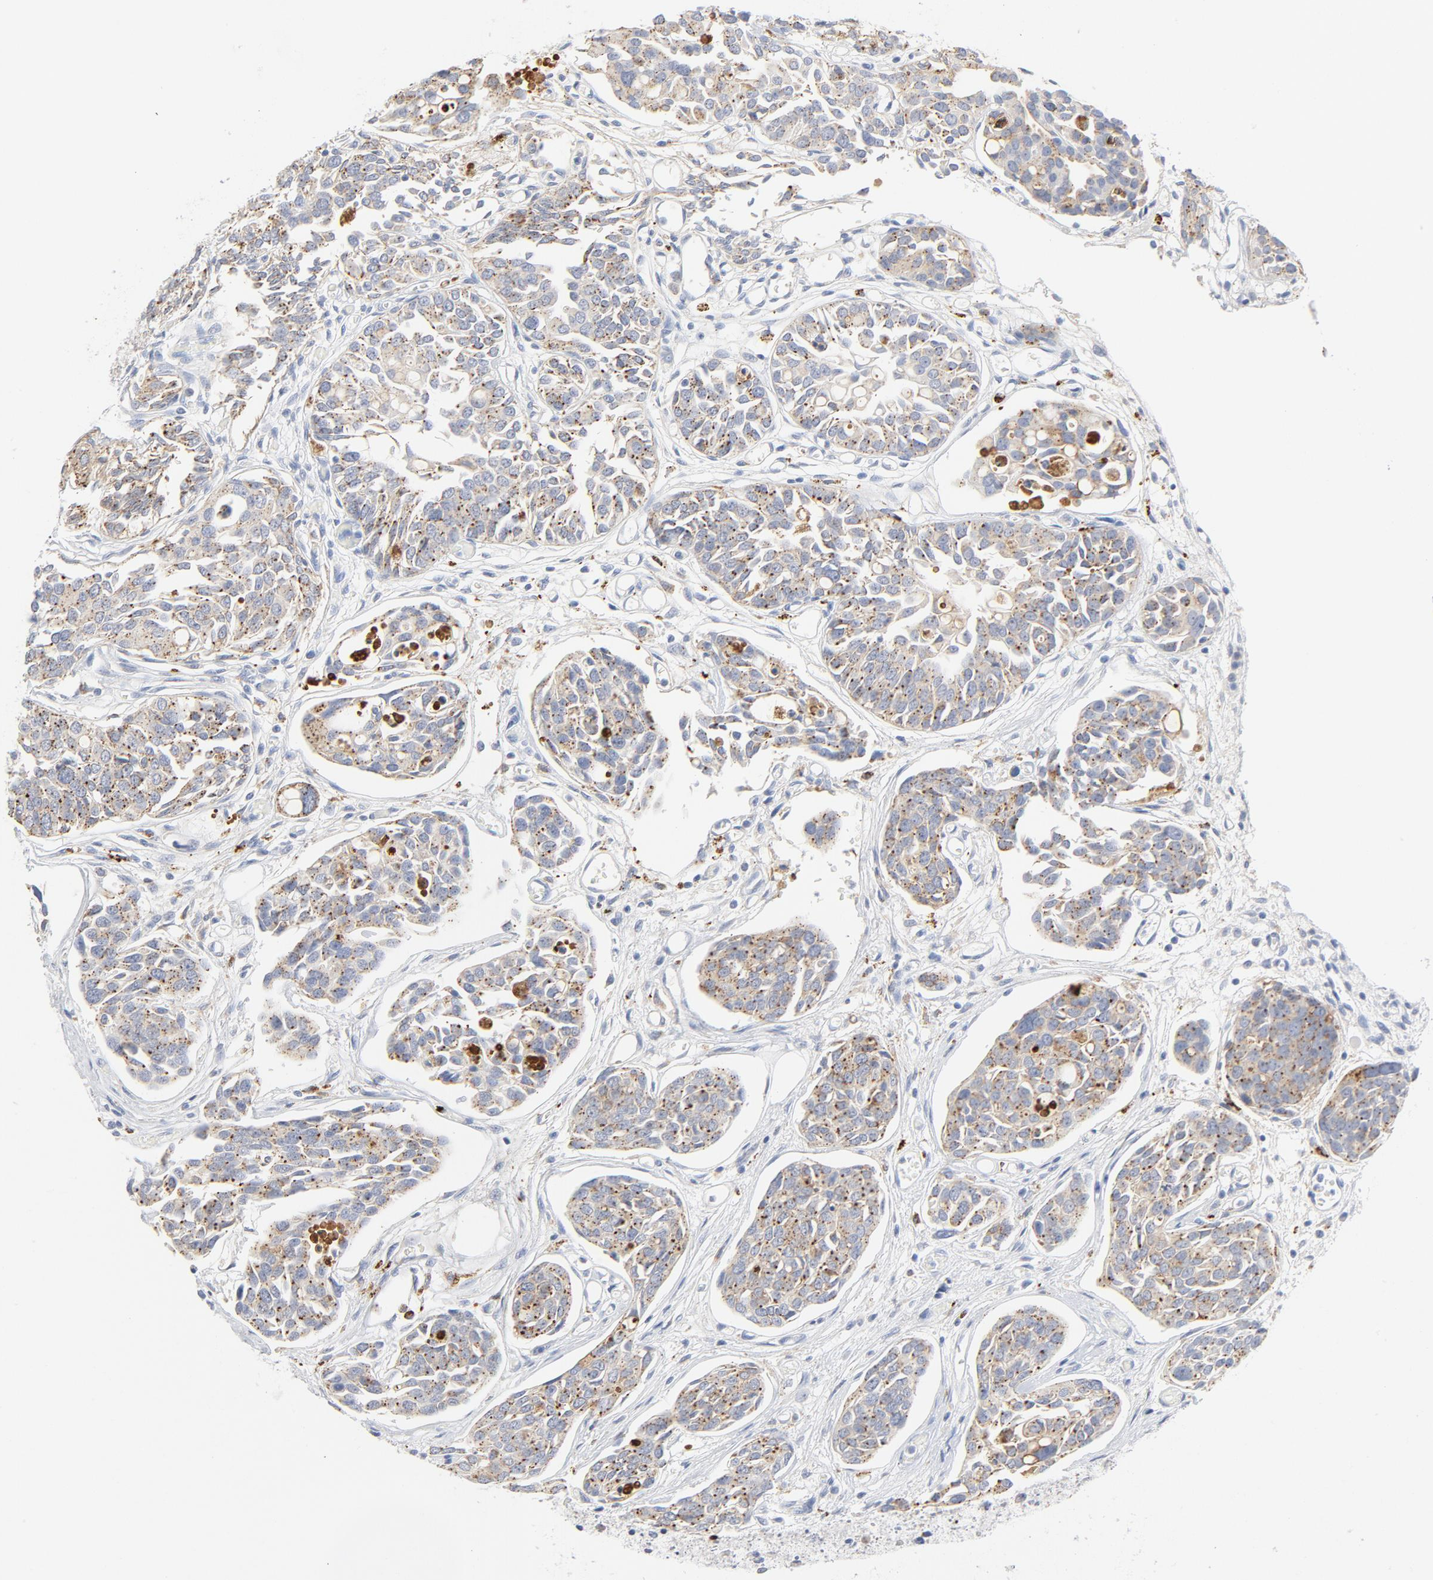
{"staining": {"intensity": "moderate", "quantity": "25%-75%", "location": "cytoplasmic/membranous"}, "tissue": "urothelial cancer", "cell_type": "Tumor cells", "image_type": "cancer", "snomed": [{"axis": "morphology", "description": "Urothelial carcinoma, High grade"}, {"axis": "topography", "description": "Urinary bladder"}], "caption": "The histopathology image exhibits staining of high-grade urothelial carcinoma, revealing moderate cytoplasmic/membranous protein staining (brown color) within tumor cells. Using DAB (3,3'-diaminobenzidine) (brown) and hematoxylin (blue) stains, captured at high magnification using brightfield microscopy.", "gene": "MAGEB17", "patient": {"sex": "male", "age": 78}}